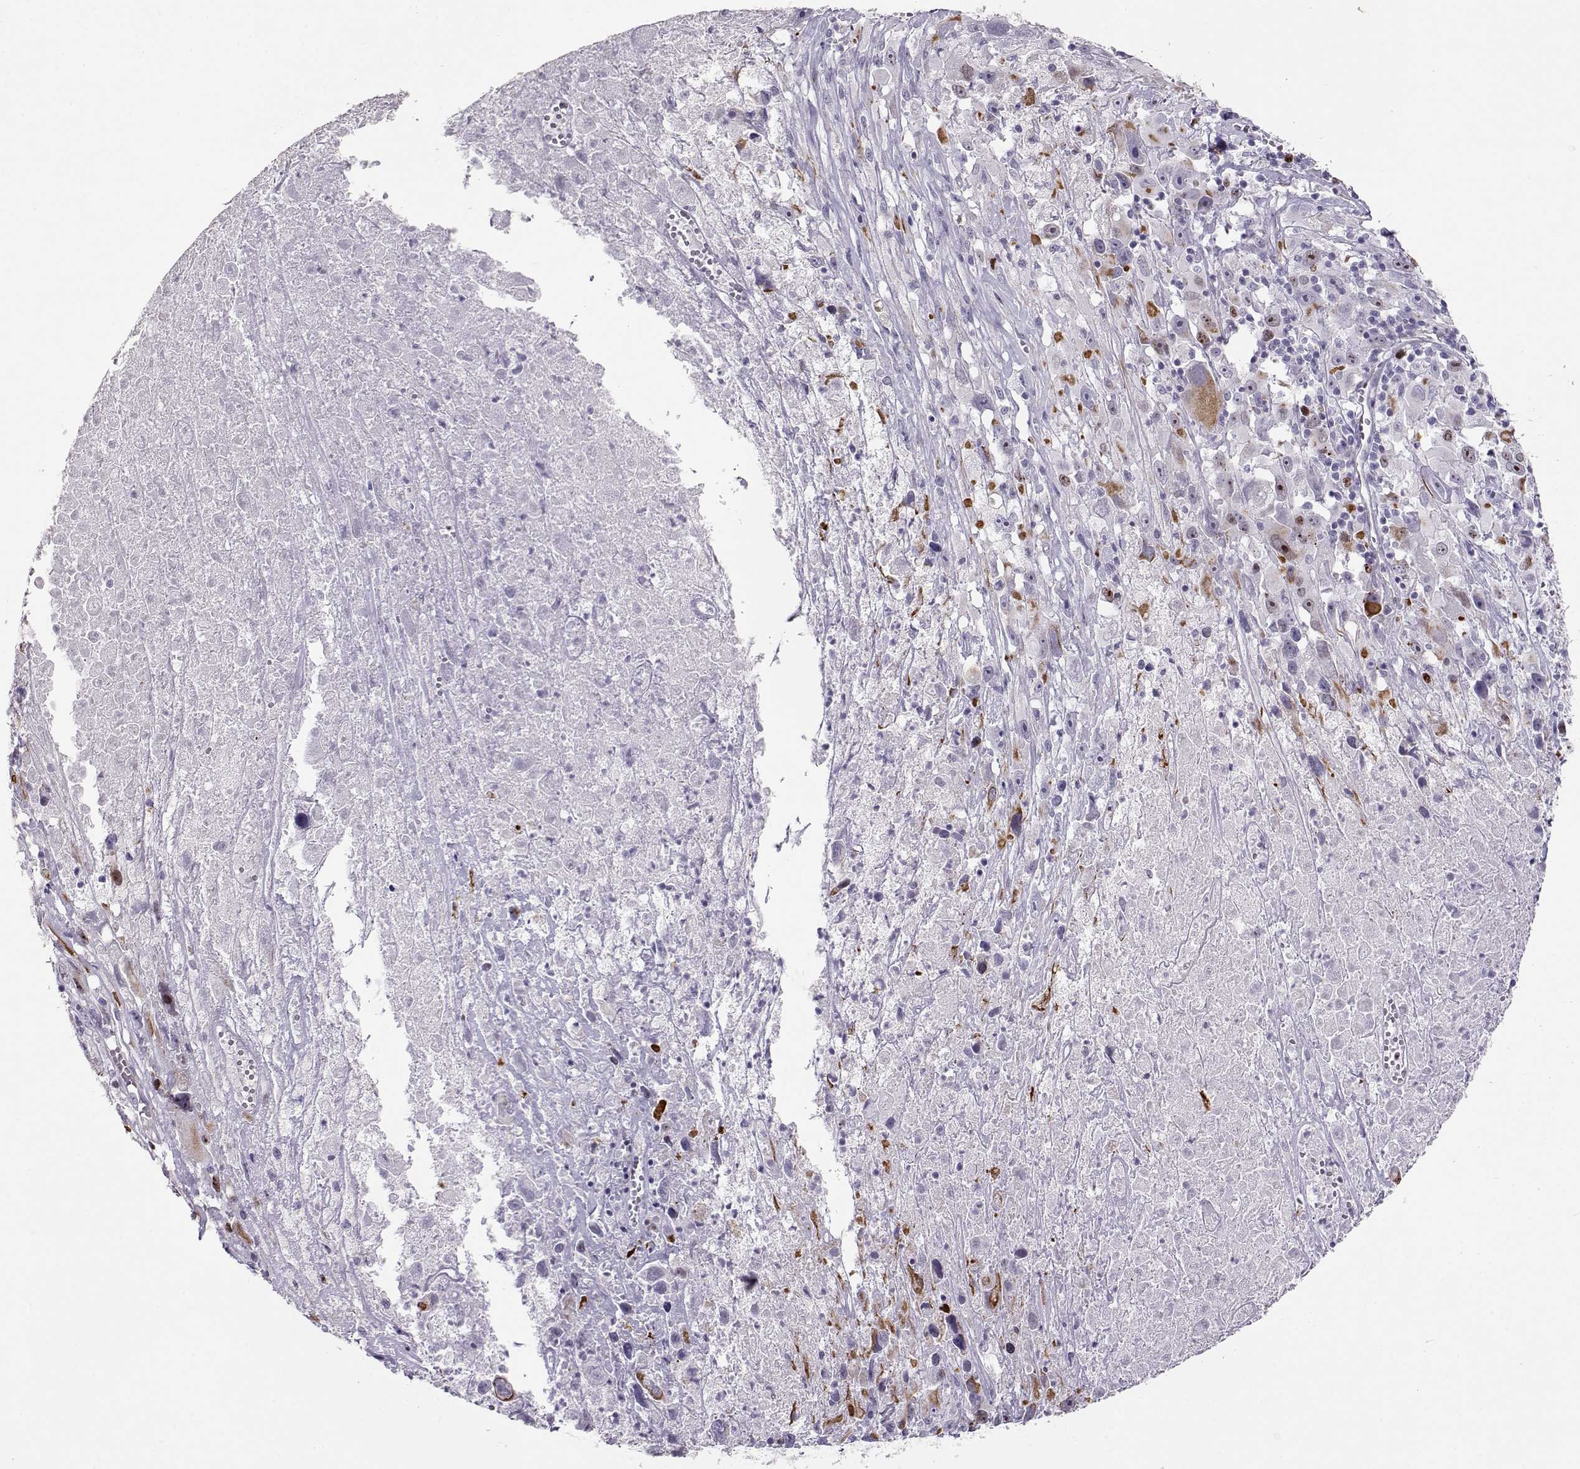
{"staining": {"intensity": "moderate", "quantity": "<25%", "location": "nuclear"}, "tissue": "melanoma", "cell_type": "Tumor cells", "image_type": "cancer", "snomed": [{"axis": "morphology", "description": "Malignant melanoma, Metastatic site"}, {"axis": "topography", "description": "Lymph node"}], "caption": "Protein analysis of melanoma tissue demonstrates moderate nuclear staining in approximately <25% of tumor cells. (DAB (3,3'-diaminobenzidine) IHC, brown staining for protein, blue staining for nuclei).", "gene": "NPW", "patient": {"sex": "male", "age": 50}}